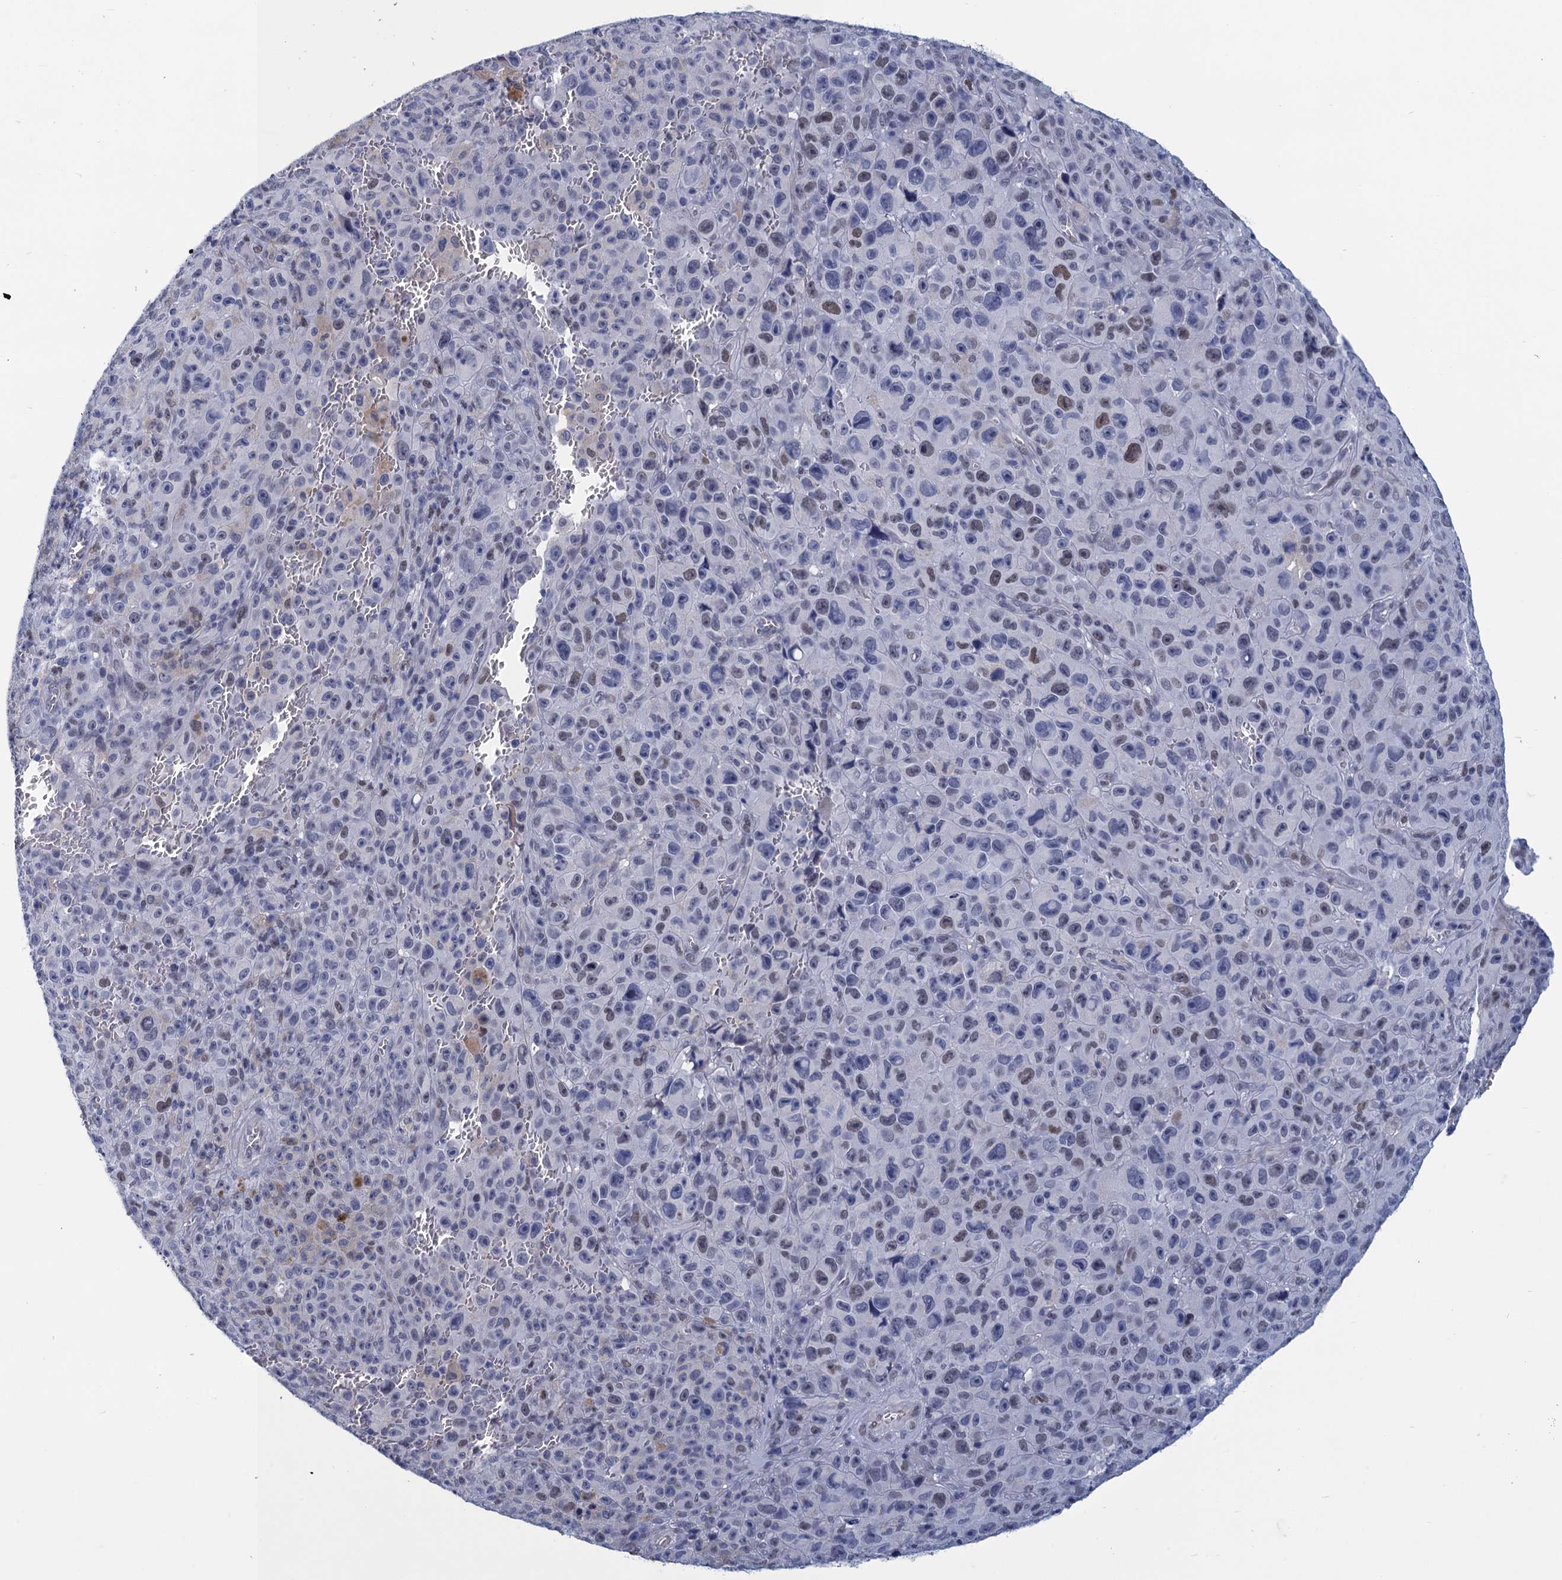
{"staining": {"intensity": "weak", "quantity": "<25%", "location": "nuclear"}, "tissue": "melanoma", "cell_type": "Tumor cells", "image_type": "cancer", "snomed": [{"axis": "morphology", "description": "Malignant melanoma, NOS"}, {"axis": "topography", "description": "Skin"}], "caption": "Malignant melanoma stained for a protein using immunohistochemistry (IHC) shows no positivity tumor cells.", "gene": "GINS3", "patient": {"sex": "female", "age": 82}}